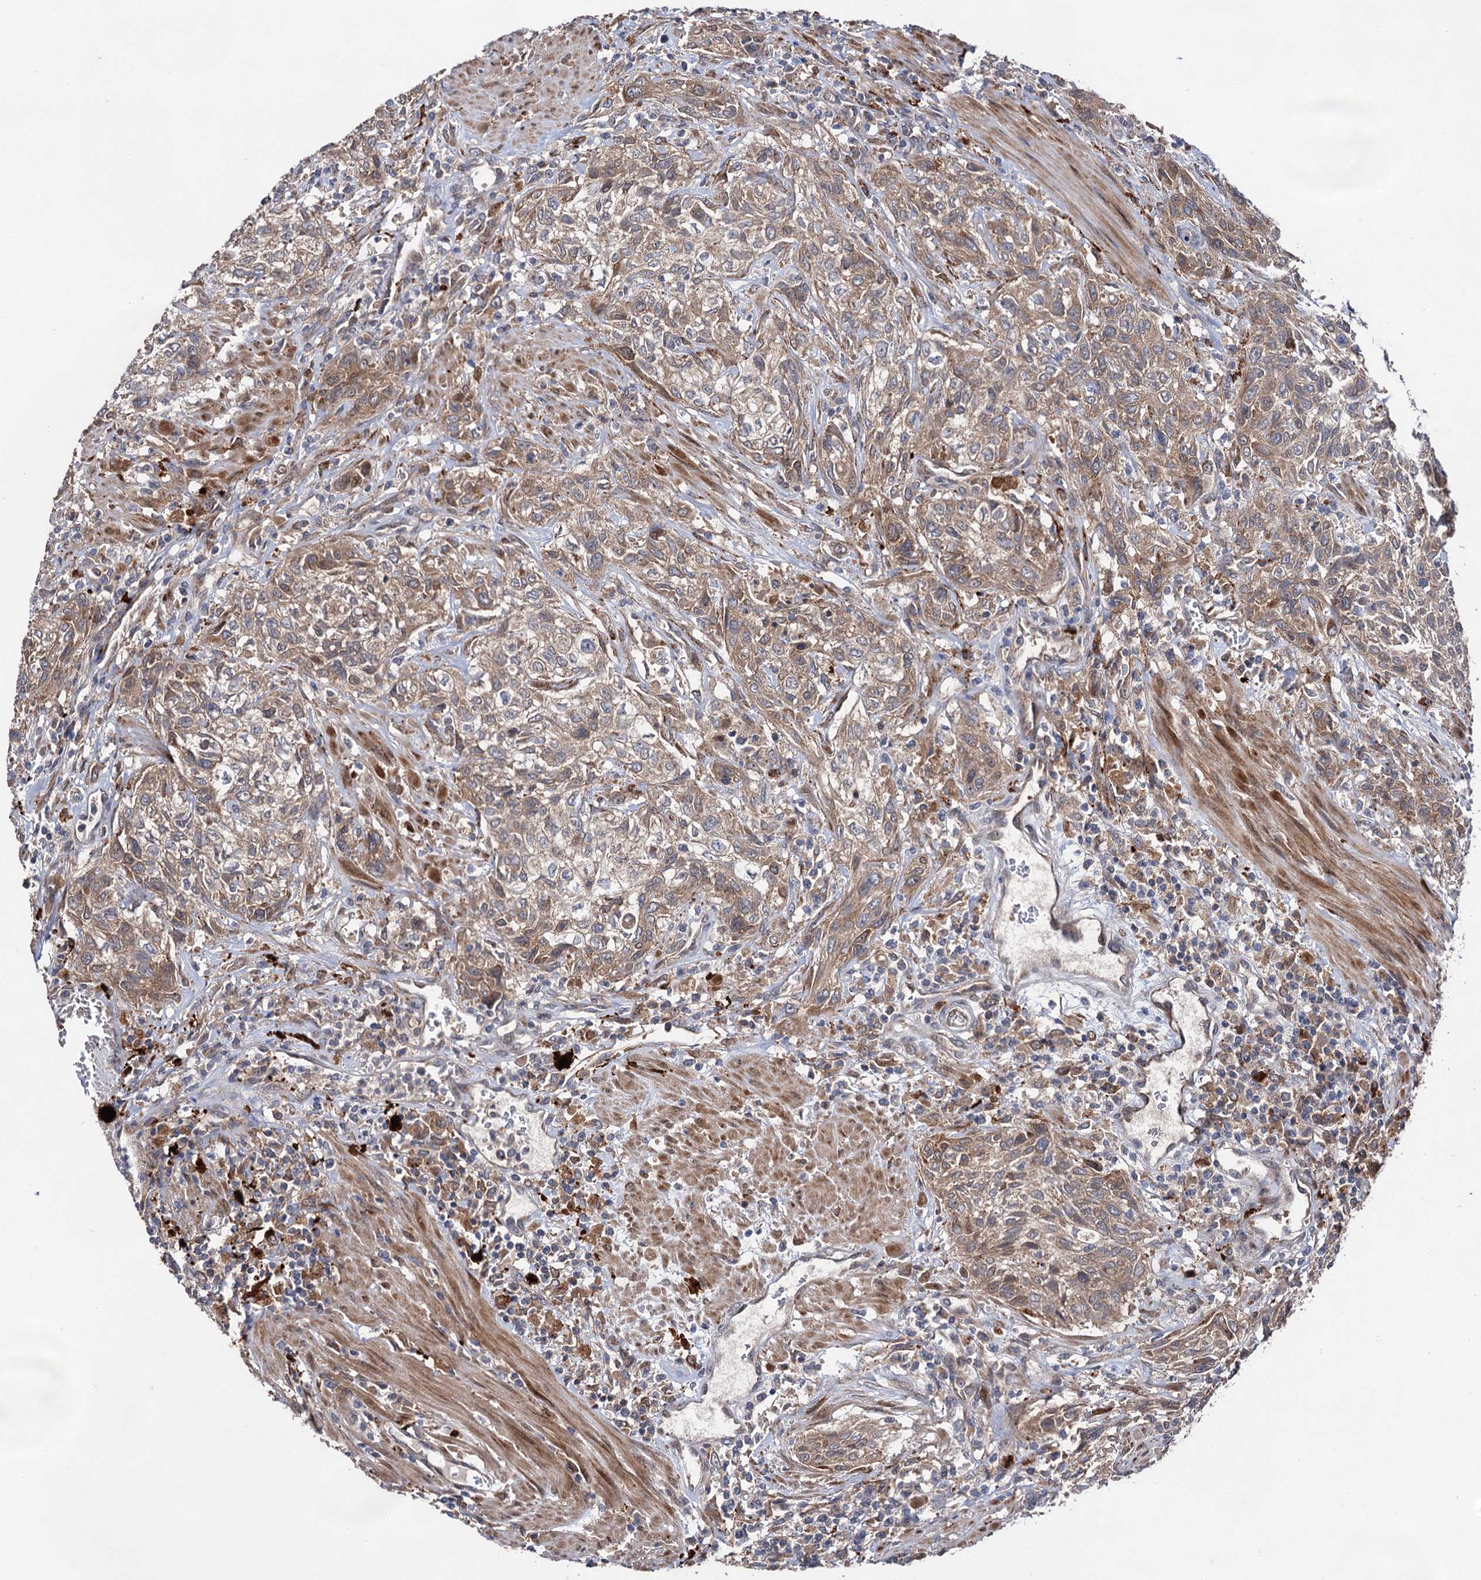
{"staining": {"intensity": "weak", "quantity": ">75%", "location": "cytoplasmic/membranous"}, "tissue": "urothelial cancer", "cell_type": "Tumor cells", "image_type": "cancer", "snomed": [{"axis": "morphology", "description": "Normal tissue, NOS"}, {"axis": "morphology", "description": "Urothelial carcinoma, NOS"}, {"axis": "topography", "description": "Urinary bladder"}, {"axis": "topography", "description": "Peripheral nerve tissue"}], "caption": "DAB immunohistochemical staining of transitional cell carcinoma displays weak cytoplasmic/membranous protein positivity in approximately >75% of tumor cells.", "gene": "NAA25", "patient": {"sex": "male", "age": 35}}